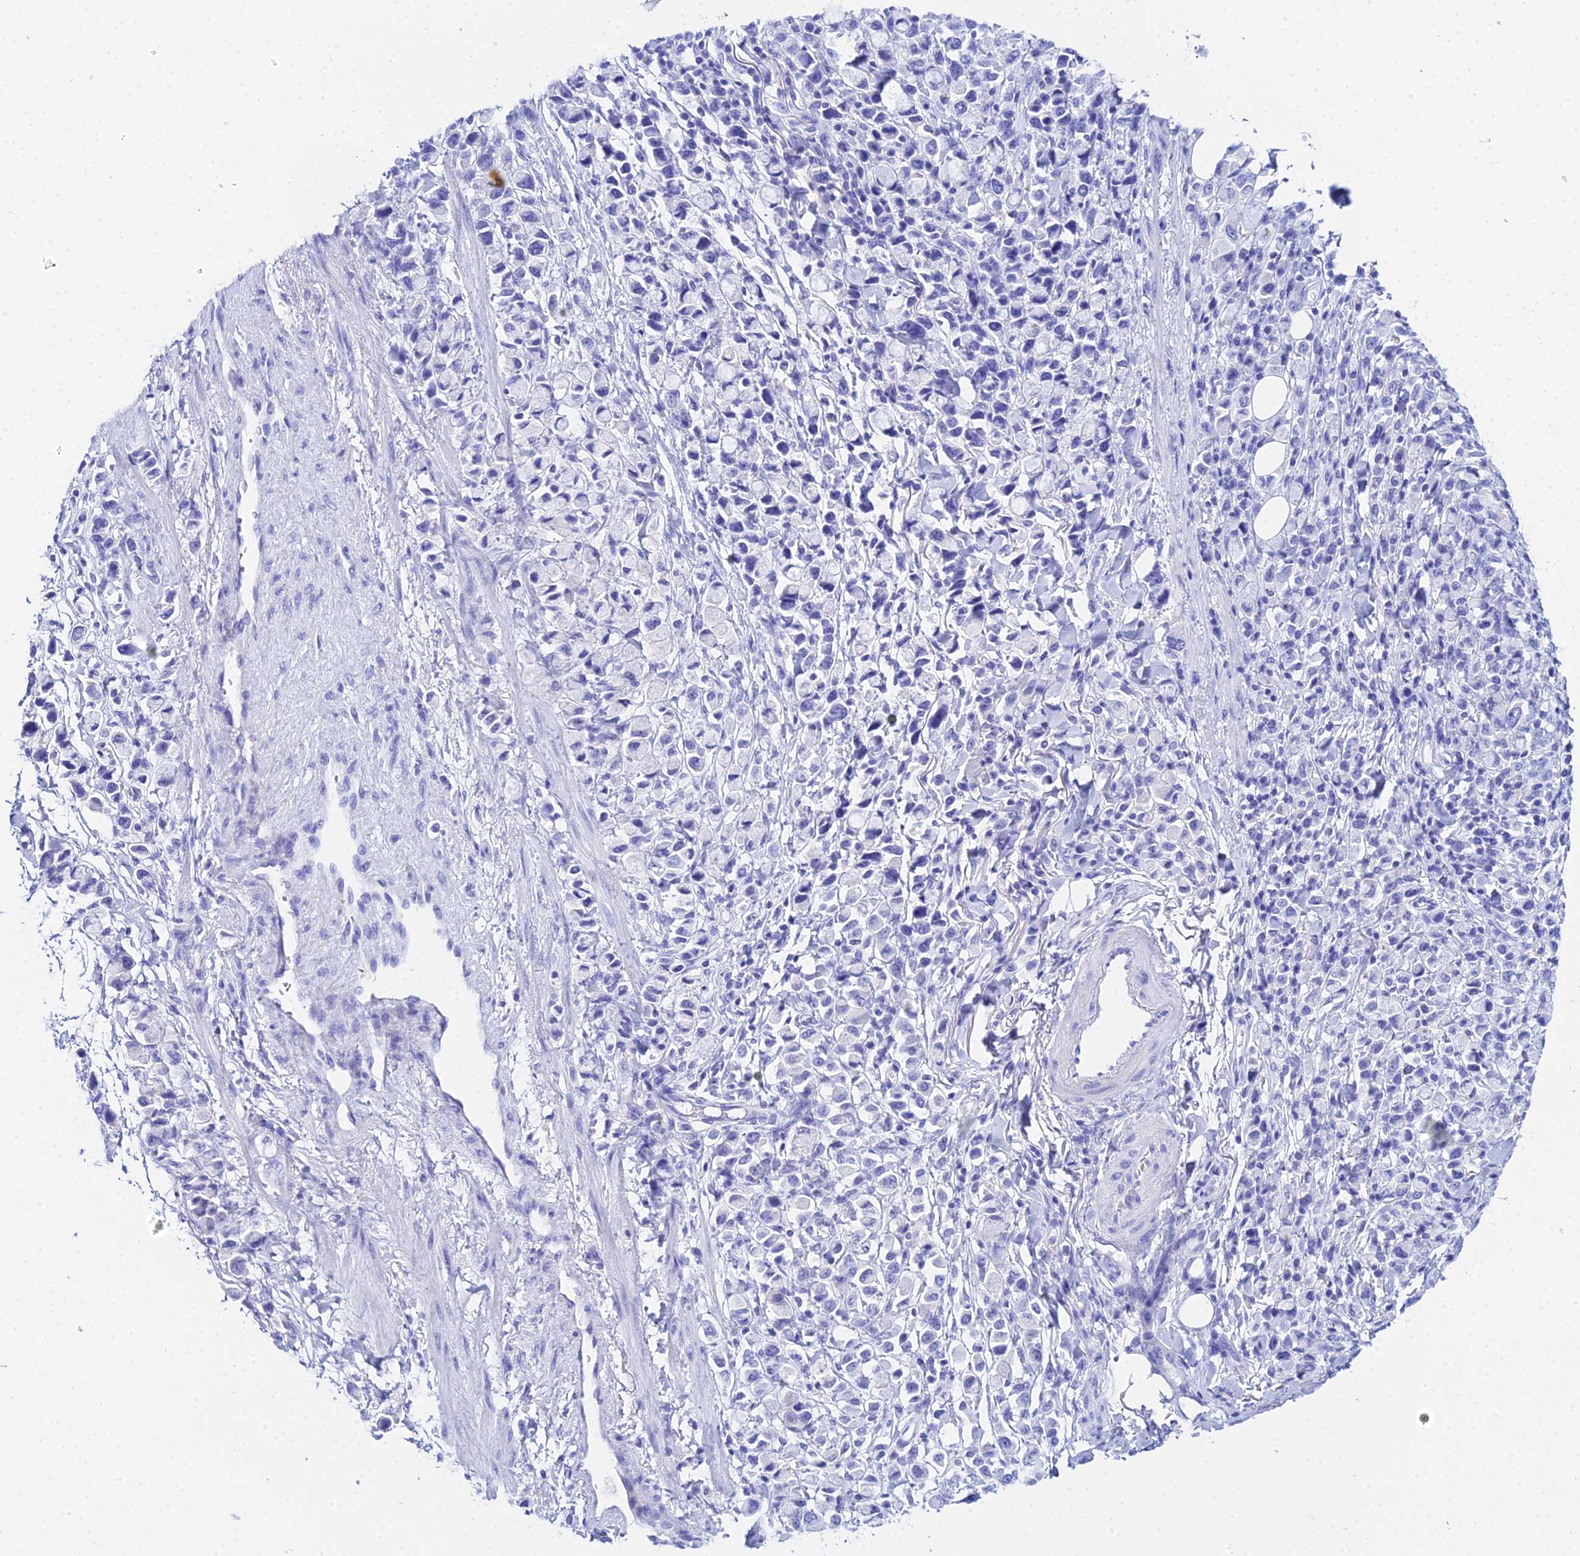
{"staining": {"intensity": "negative", "quantity": "none", "location": "none"}, "tissue": "stomach cancer", "cell_type": "Tumor cells", "image_type": "cancer", "snomed": [{"axis": "morphology", "description": "Adenocarcinoma, NOS"}, {"axis": "topography", "description": "Stomach"}], "caption": "Immunohistochemistry micrograph of neoplastic tissue: human stomach cancer (adenocarcinoma) stained with DAB (3,3'-diaminobenzidine) shows no significant protein positivity in tumor cells. (DAB (3,3'-diaminobenzidine) IHC, high magnification).", "gene": "CELA3A", "patient": {"sex": "female", "age": 81}}